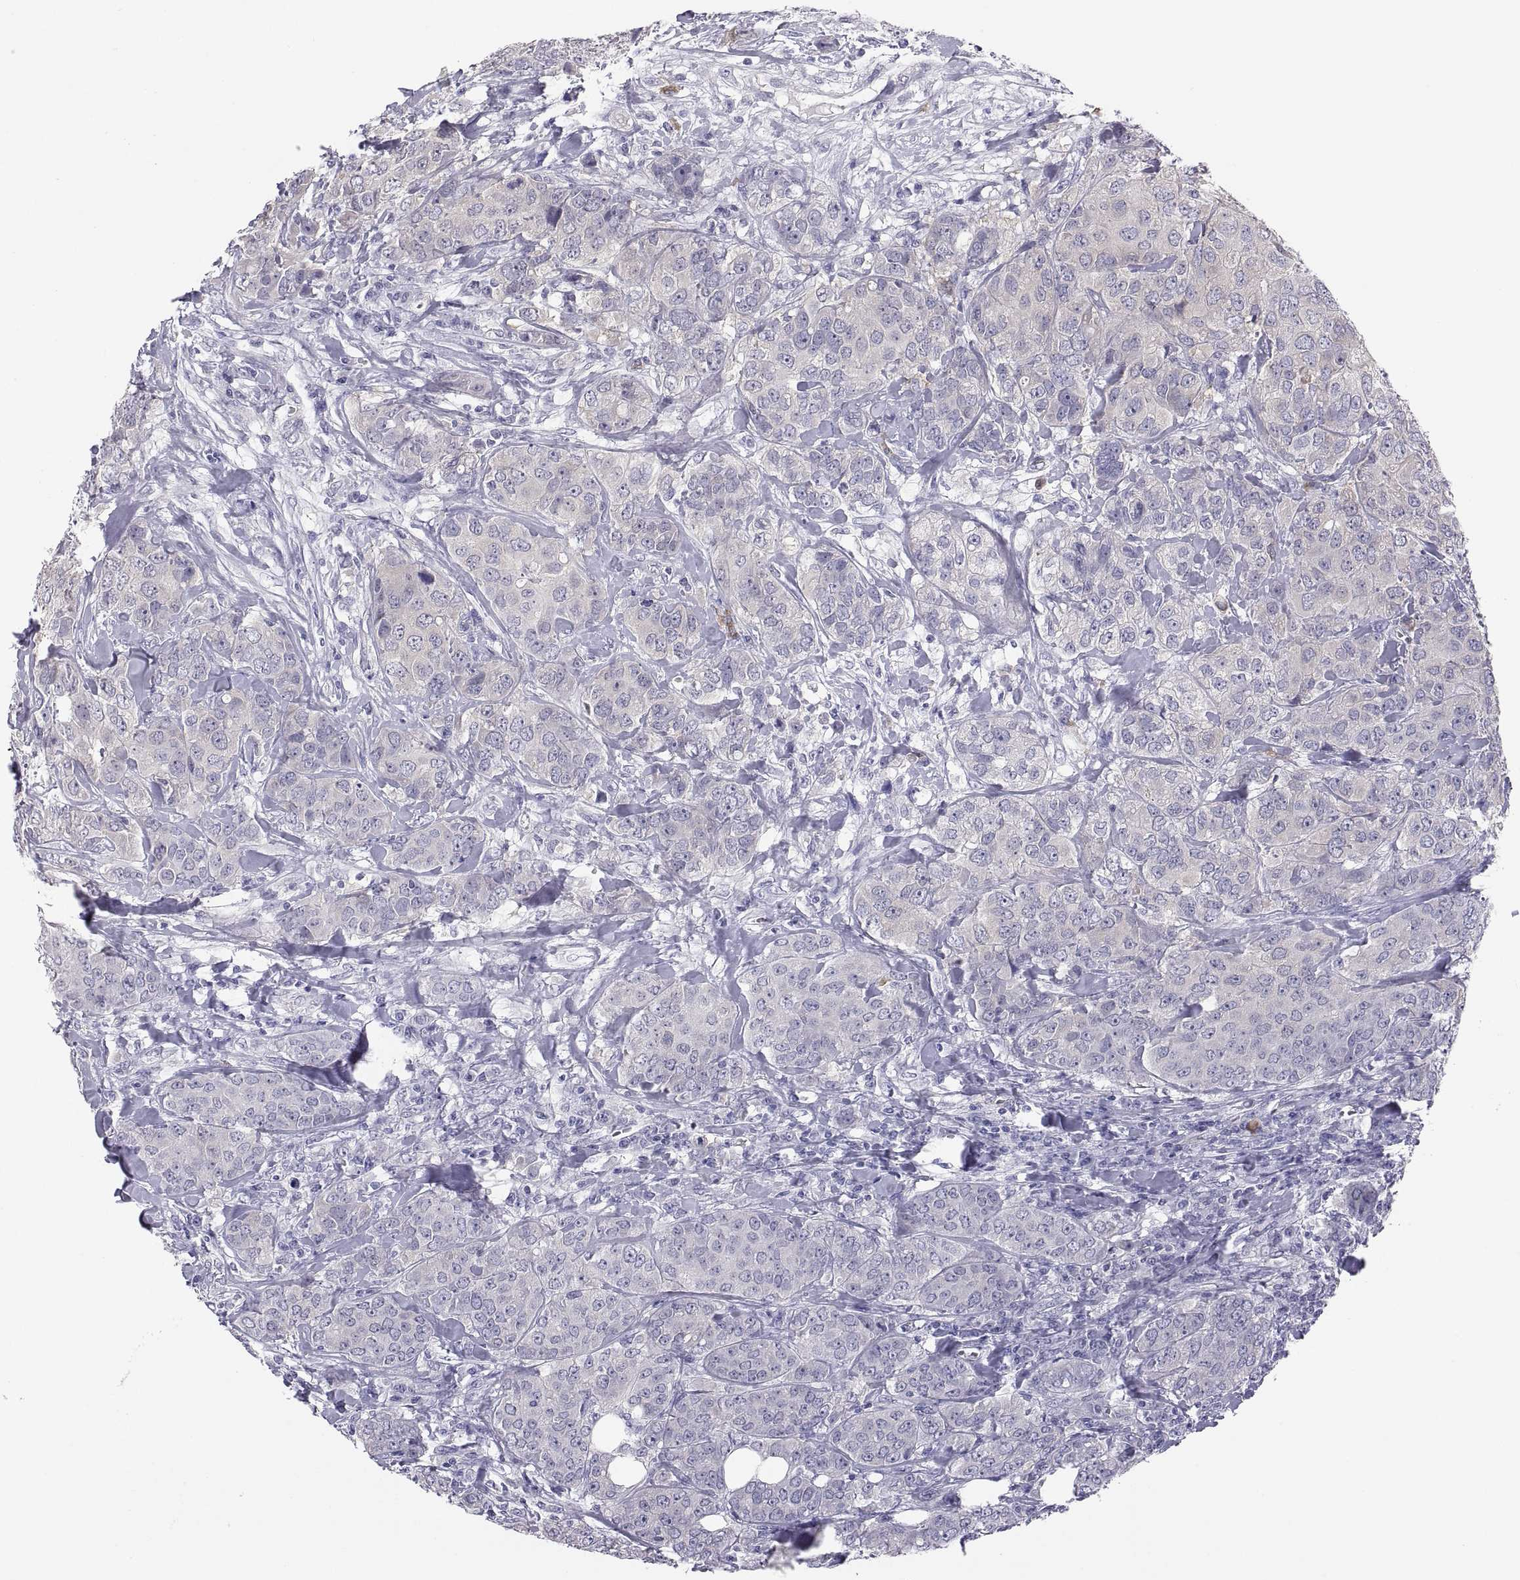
{"staining": {"intensity": "negative", "quantity": "none", "location": "none"}, "tissue": "breast cancer", "cell_type": "Tumor cells", "image_type": "cancer", "snomed": [{"axis": "morphology", "description": "Duct carcinoma"}, {"axis": "topography", "description": "Breast"}], "caption": "This photomicrograph is of breast cancer stained with immunohistochemistry to label a protein in brown with the nuclei are counter-stained blue. There is no positivity in tumor cells.", "gene": "STRC", "patient": {"sex": "female", "age": 43}}